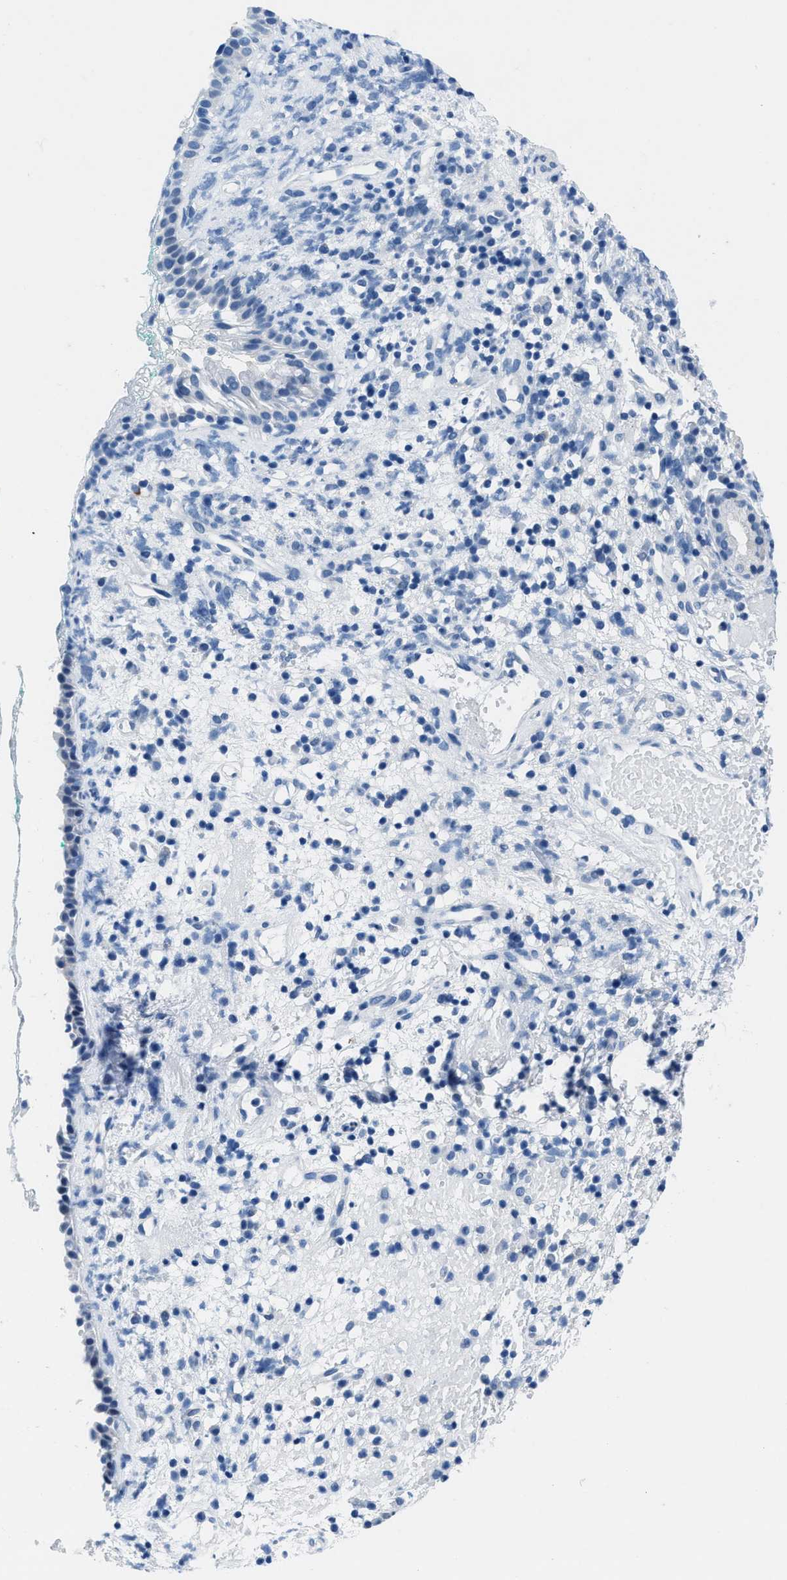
{"staining": {"intensity": "negative", "quantity": "none", "location": "none"}, "tissue": "nasopharynx", "cell_type": "Respiratory epithelial cells", "image_type": "normal", "snomed": [{"axis": "morphology", "description": "Normal tissue, NOS"}, {"axis": "morphology", "description": "Basal cell carcinoma"}, {"axis": "topography", "description": "Cartilage tissue"}, {"axis": "topography", "description": "Nasopharynx"}, {"axis": "topography", "description": "Oral tissue"}], "caption": "Image shows no protein expression in respiratory epithelial cells of benign nasopharynx. (DAB IHC with hematoxylin counter stain).", "gene": "NUDT5", "patient": {"sex": "female", "age": 77}}